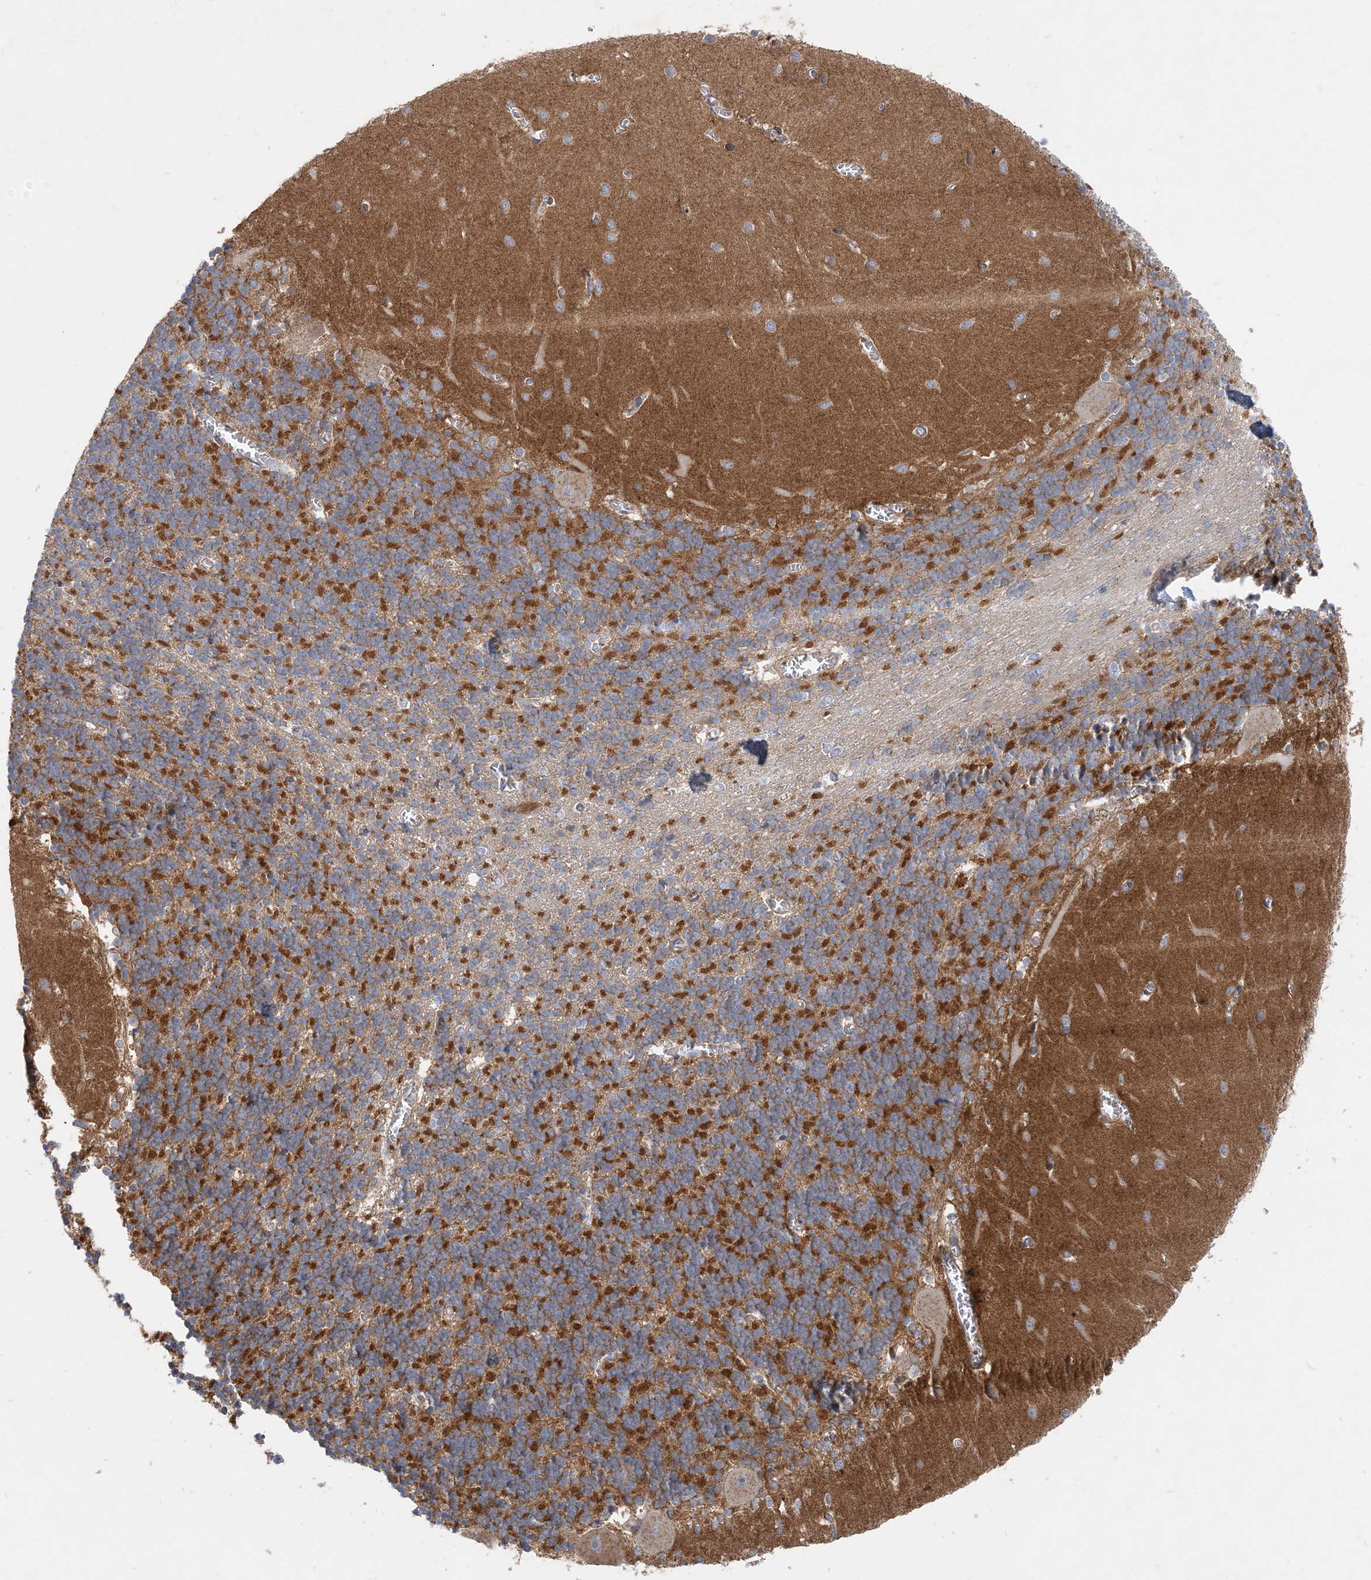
{"staining": {"intensity": "moderate", "quantity": "25%-75%", "location": "cytoplasmic/membranous"}, "tissue": "cerebellum", "cell_type": "Cells in granular layer", "image_type": "normal", "snomed": [{"axis": "morphology", "description": "Normal tissue, NOS"}, {"axis": "topography", "description": "Cerebellum"}], "caption": "DAB immunohistochemical staining of normal human cerebellum demonstrates moderate cytoplasmic/membranous protein expression in about 25%-75% of cells in granular layer. (DAB = brown stain, brightfield microscopy at high magnification).", "gene": "GRINA", "patient": {"sex": "male", "age": 37}}